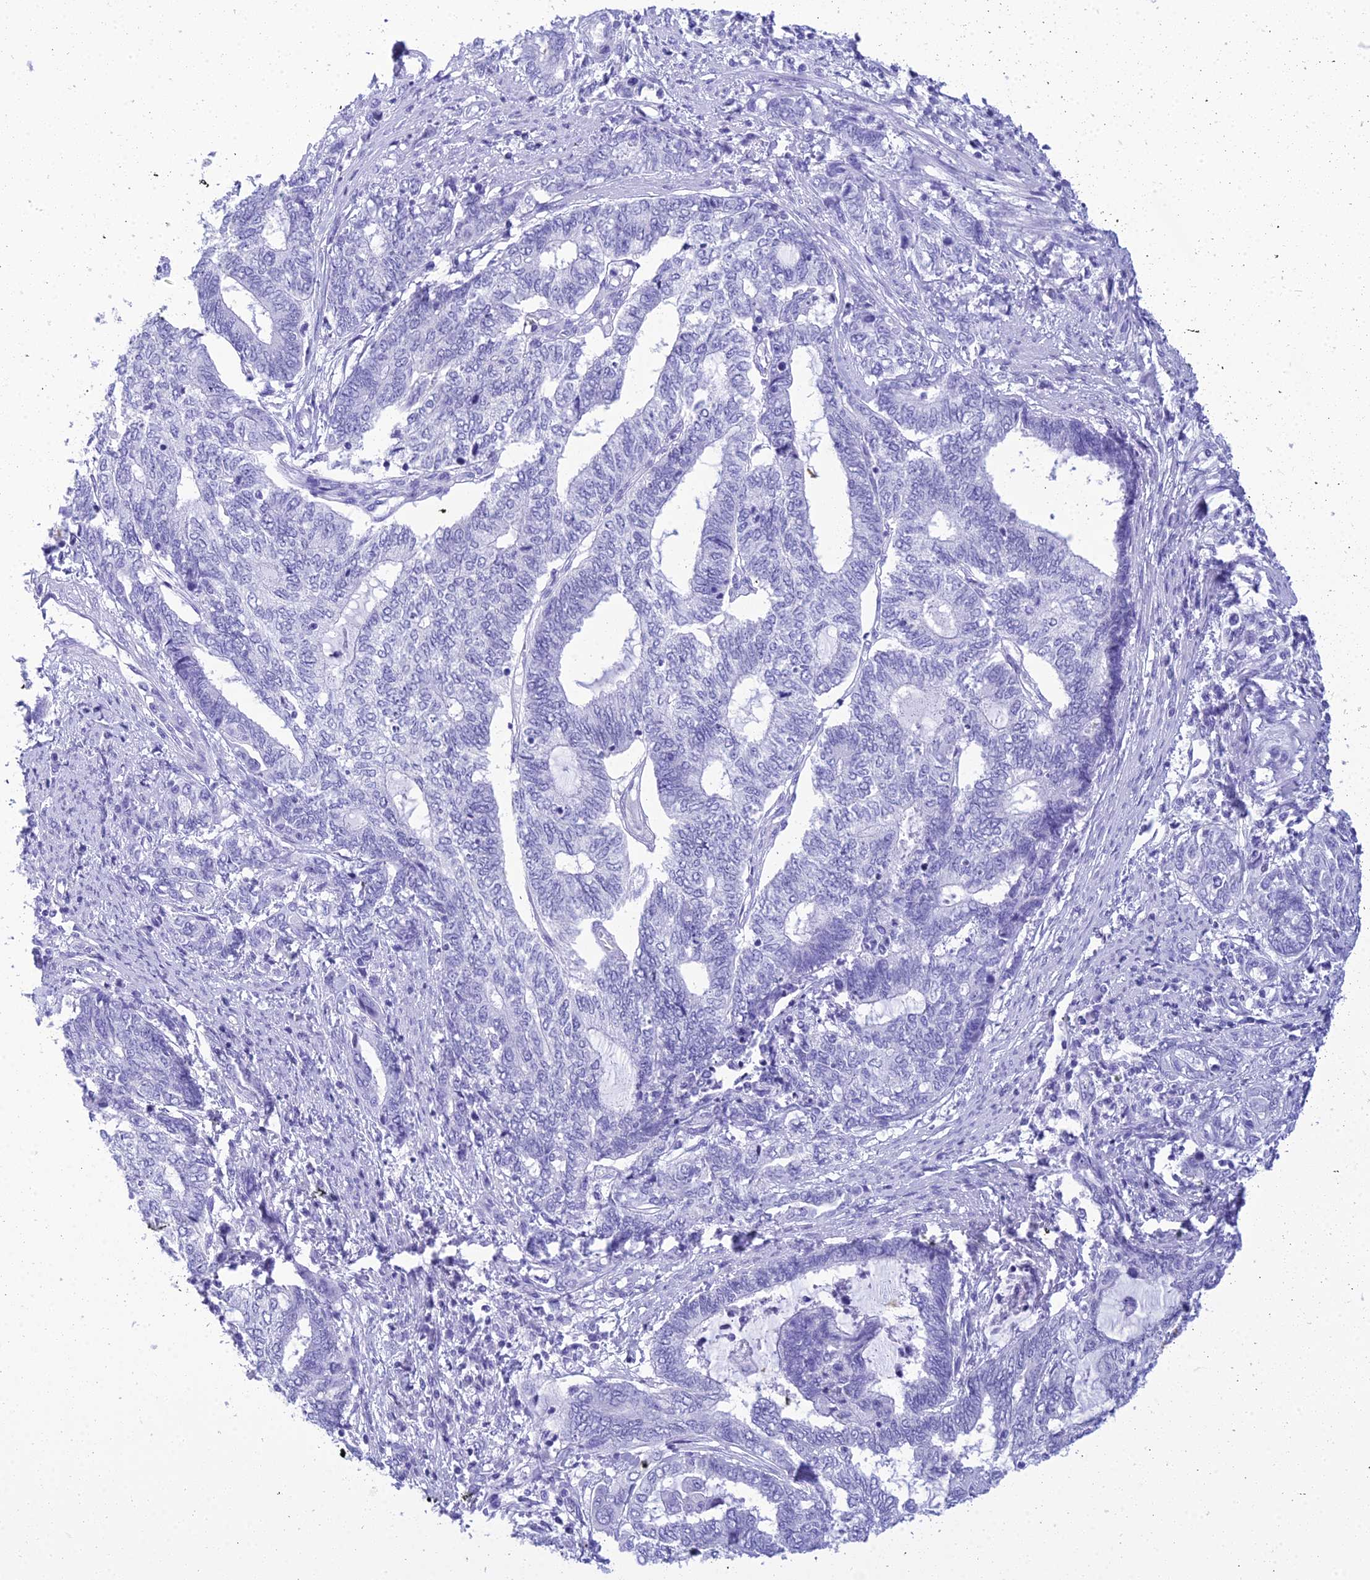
{"staining": {"intensity": "negative", "quantity": "none", "location": "none"}, "tissue": "endometrial cancer", "cell_type": "Tumor cells", "image_type": "cancer", "snomed": [{"axis": "morphology", "description": "Adenocarcinoma, NOS"}, {"axis": "topography", "description": "Uterus"}, {"axis": "topography", "description": "Endometrium"}], "caption": "The photomicrograph reveals no staining of tumor cells in adenocarcinoma (endometrial).", "gene": "ZNF442", "patient": {"sex": "female", "age": 70}}